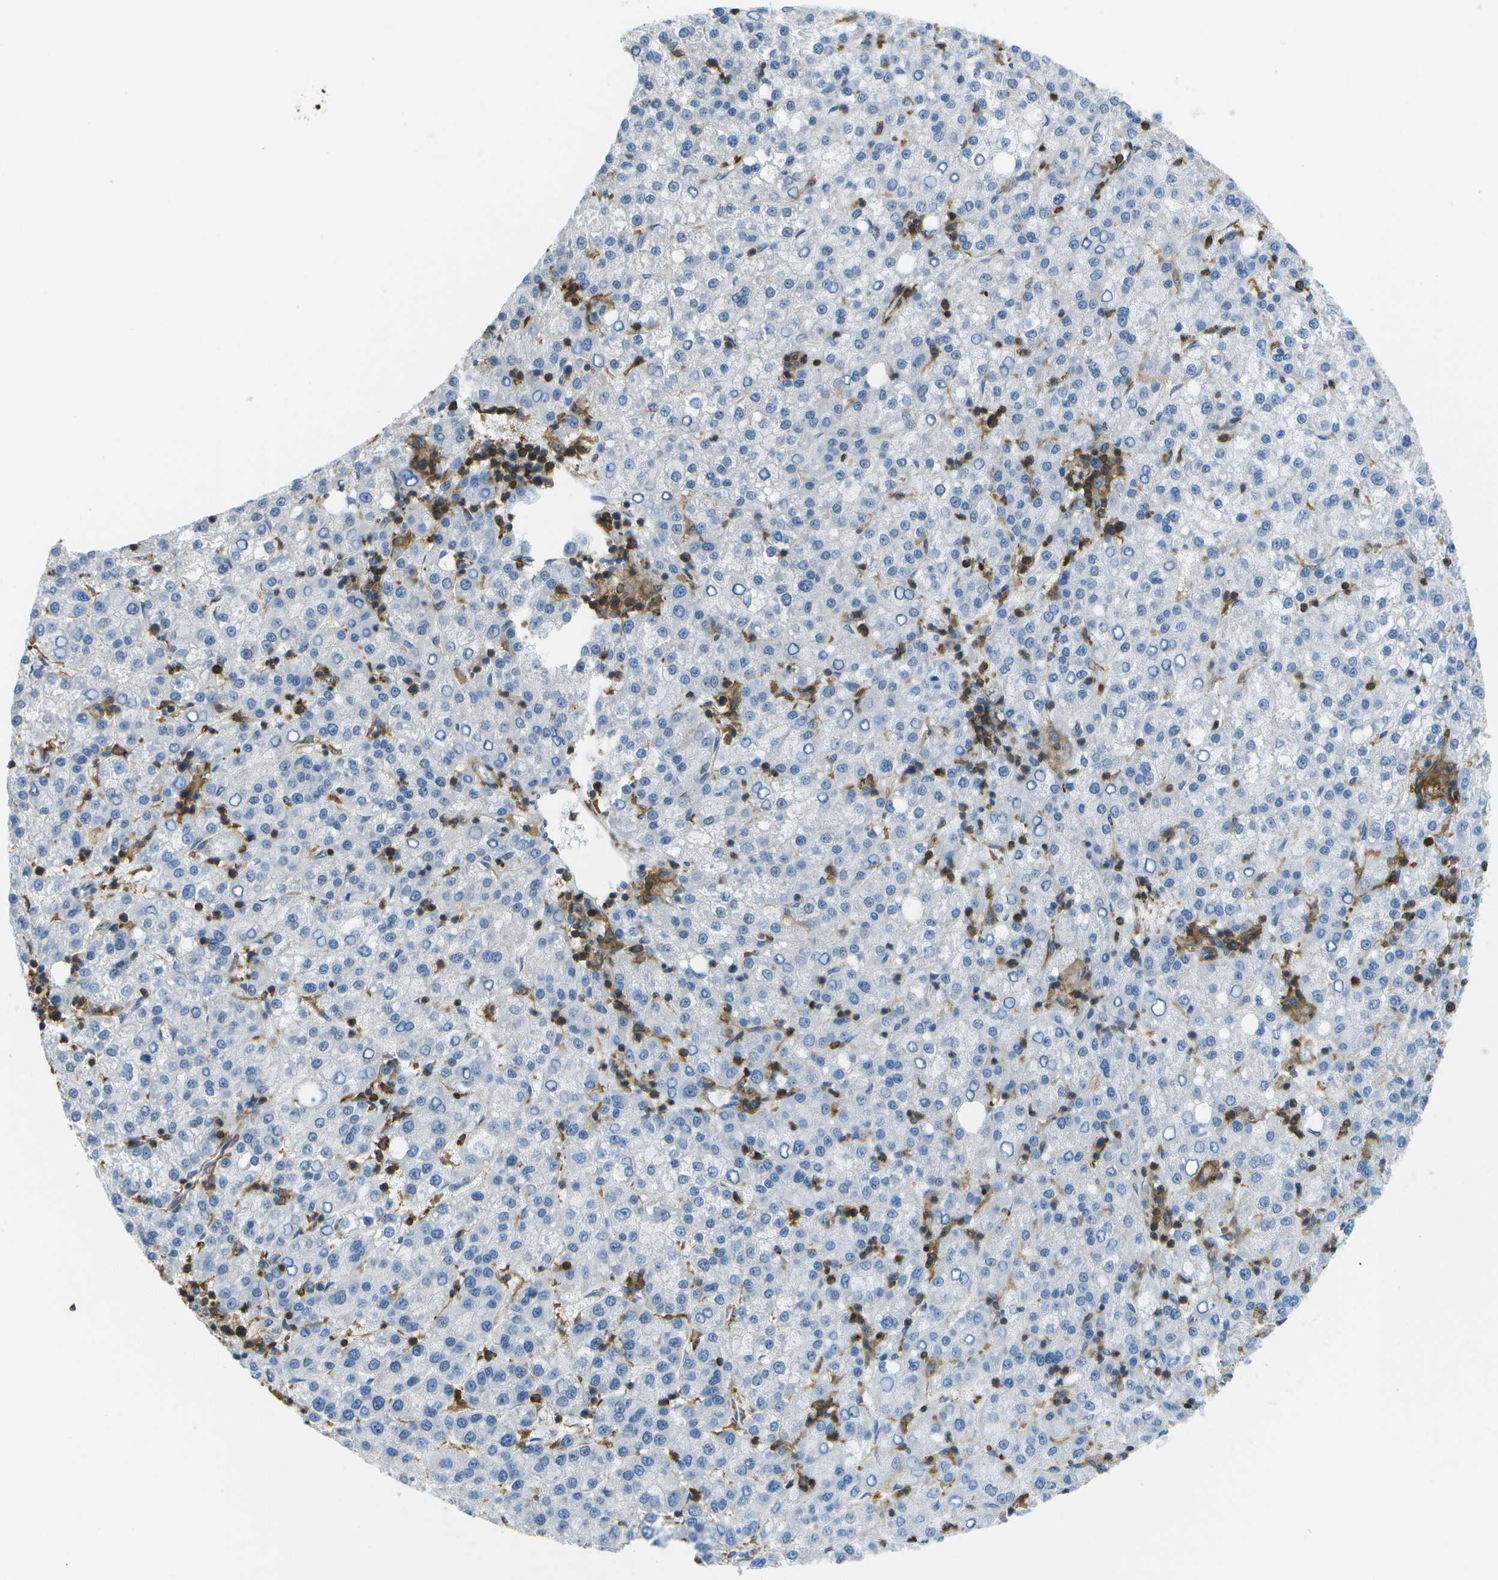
{"staining": {"intensity": "negative", "quantity": "none", "location": "none"}, "tissue": "liver cancer", "cell_type": "Tumor cells", "image_type": "cancer", "snomed": [{"axis": "morphology", "description": "Carcinoma, Hepatocellular, NOS"}, {"axis": "topography", "description": "Liver"}], "caption": "This micrograph is of hepatocellular carcinoma (liver) stained with IHC to label a protein in brown with the nuclei are counter-stained blue. There is no staining in tumor cells.", "gene": "RCSD1", "patient": {"sex": "female", "age": 58}}